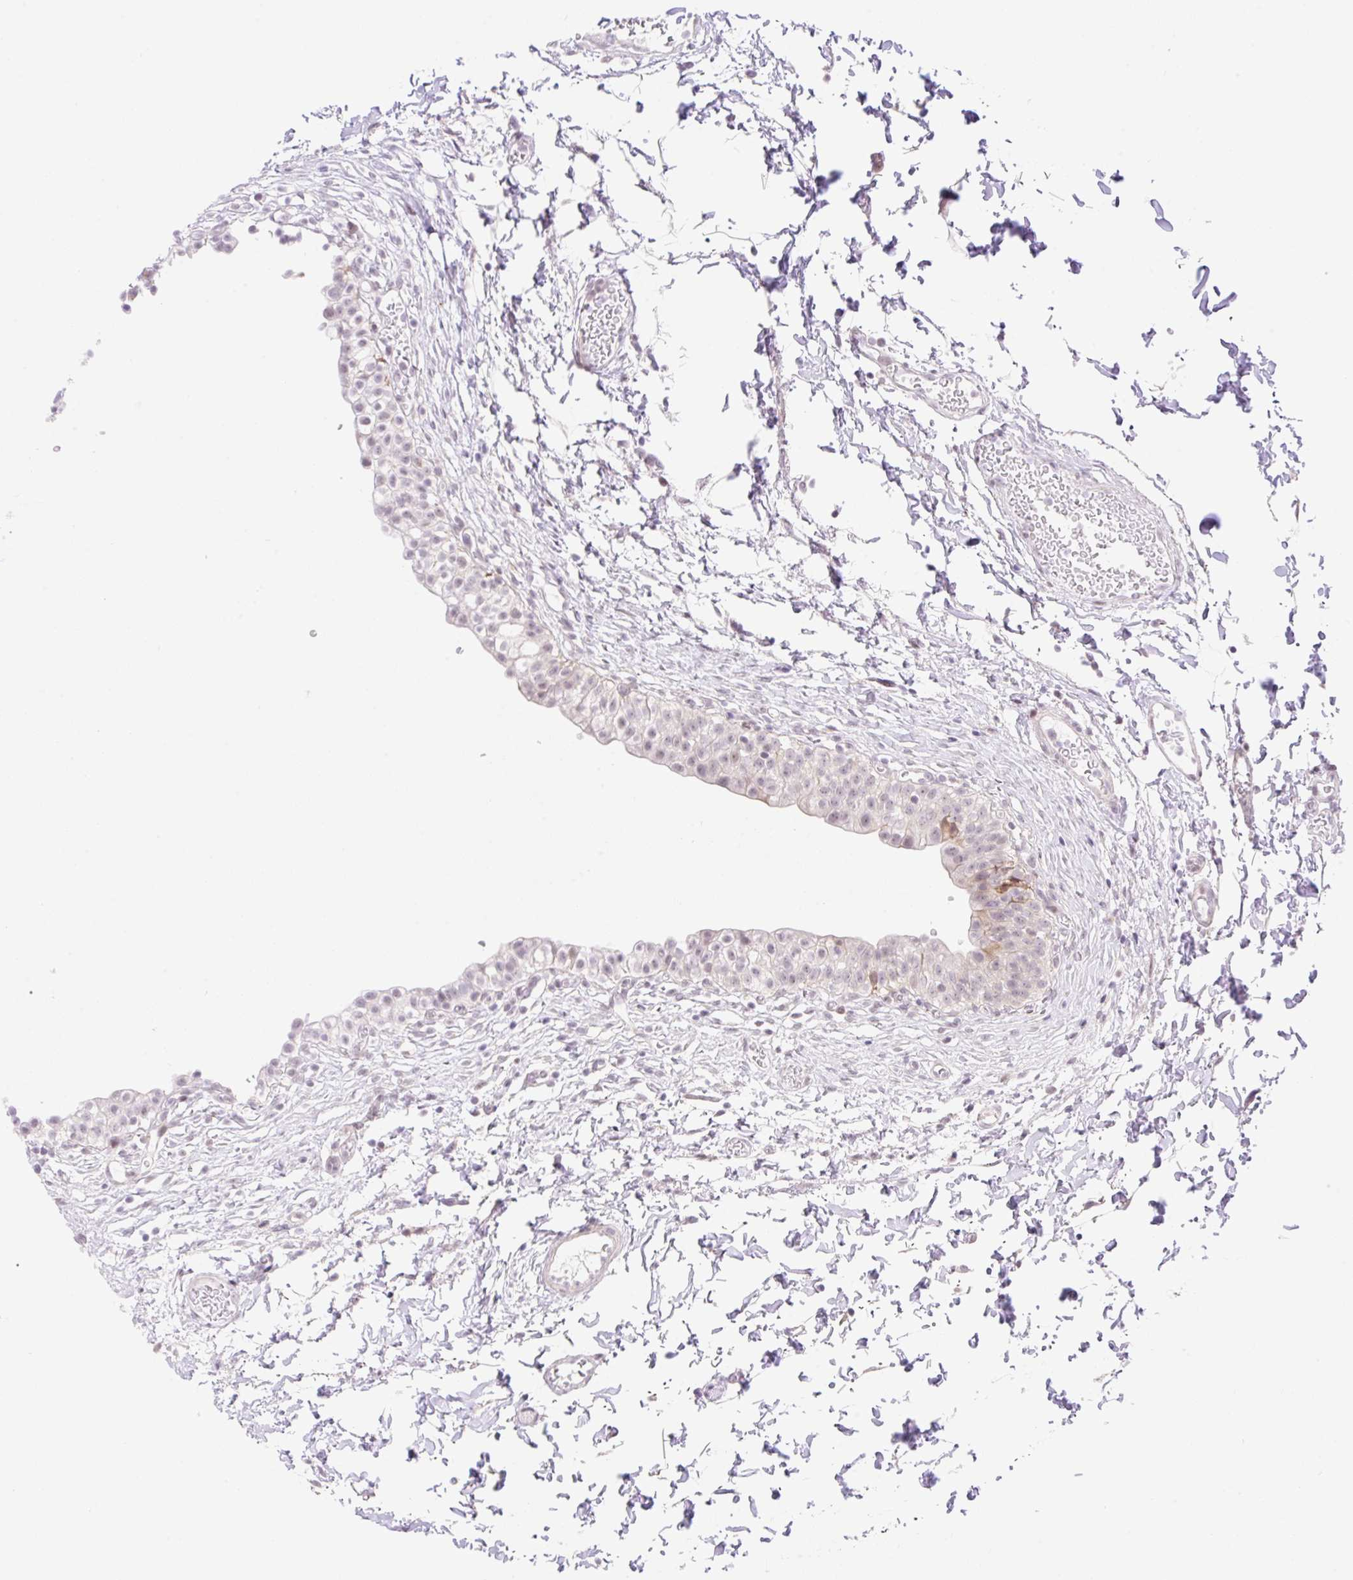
{"staining": {"intensity": "moderate", "quantity": "25%-75%", "location": "cytoplasmic/membranous,nuclear"}, "tissue": "urinary bladder", "cell_type": "Urothelial cells", "image_type": "normal", "snomed": [{"axis": "morphology", "description": "Normal tissue, NOS"}, {"axis": "topography", "description": "Urinary bladder"}, {"axis": "topography", "description": "Peripheral nerve tissue"}], "caption": "IHC image of unremarkable human urinary bladder stained for a protein (brown), which exhibits medium levels of moderate cytoplasmic/membranous,nuclear staining in approximately 25%-75% of urothelial cells.", "gene": "ENSG00000264668", "patient": {"sex": "male", "age": 55}}